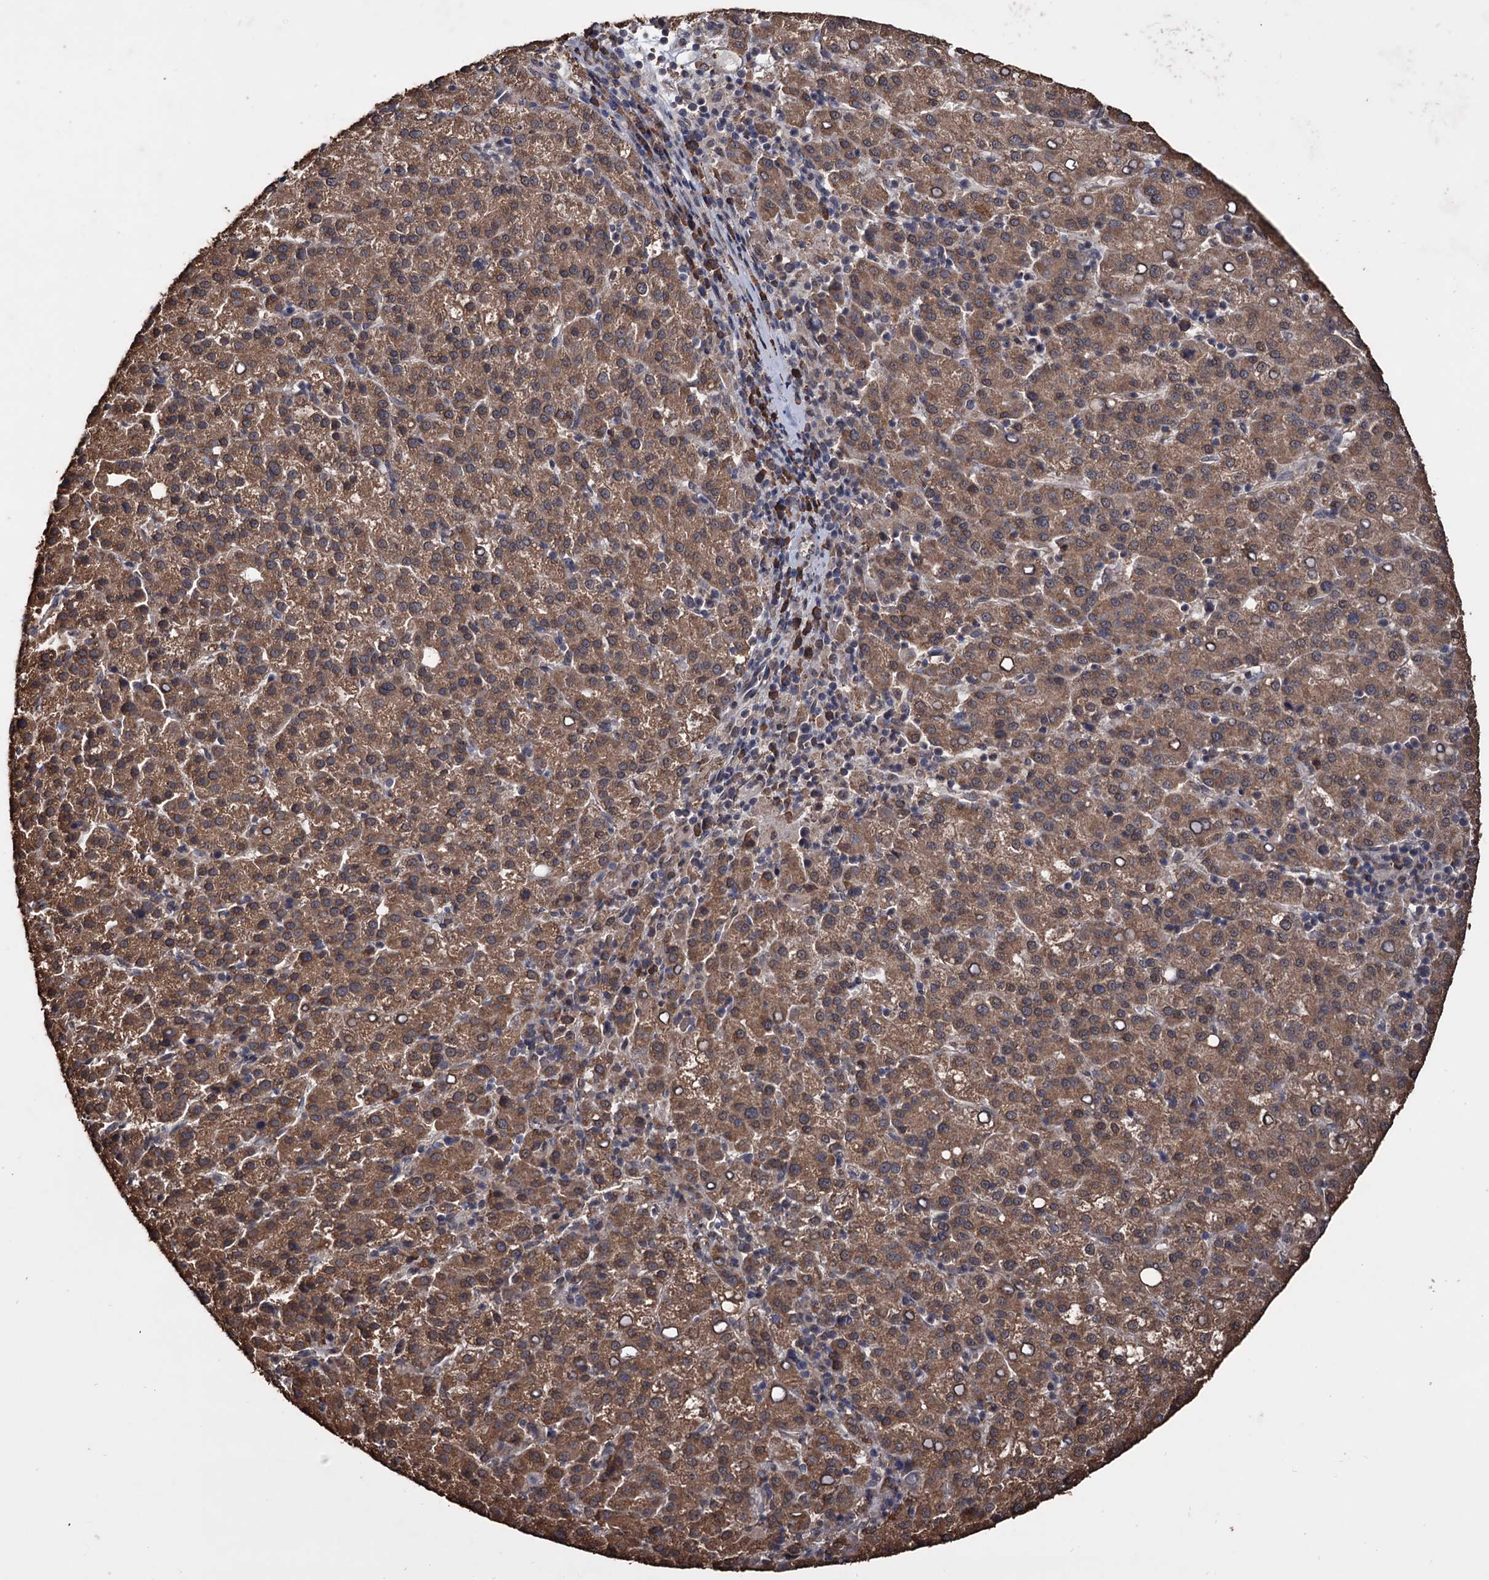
{"staining": {"intensity": "moderate", "quantity": ">75%", "location": "cytoplasmic/membranous"}, "tissue": "liver cancer", "cell_type": "Tumor cells", "image_type": "cancer", "snomed": [{"axis": "morphology", "description": "Carcinoma, Hepatocellular, NOS"}, {"axis": "topography", "description": "Liver"}], "caption": "This image demonstrates IHC staining of human liver hepatocellular carcinoma, with medium moderate cytoplasmic/membranous staining in about >75% of tumor cells.", "gene": "TBC1D12", "patient": {"sex": "female", "age": 58}}